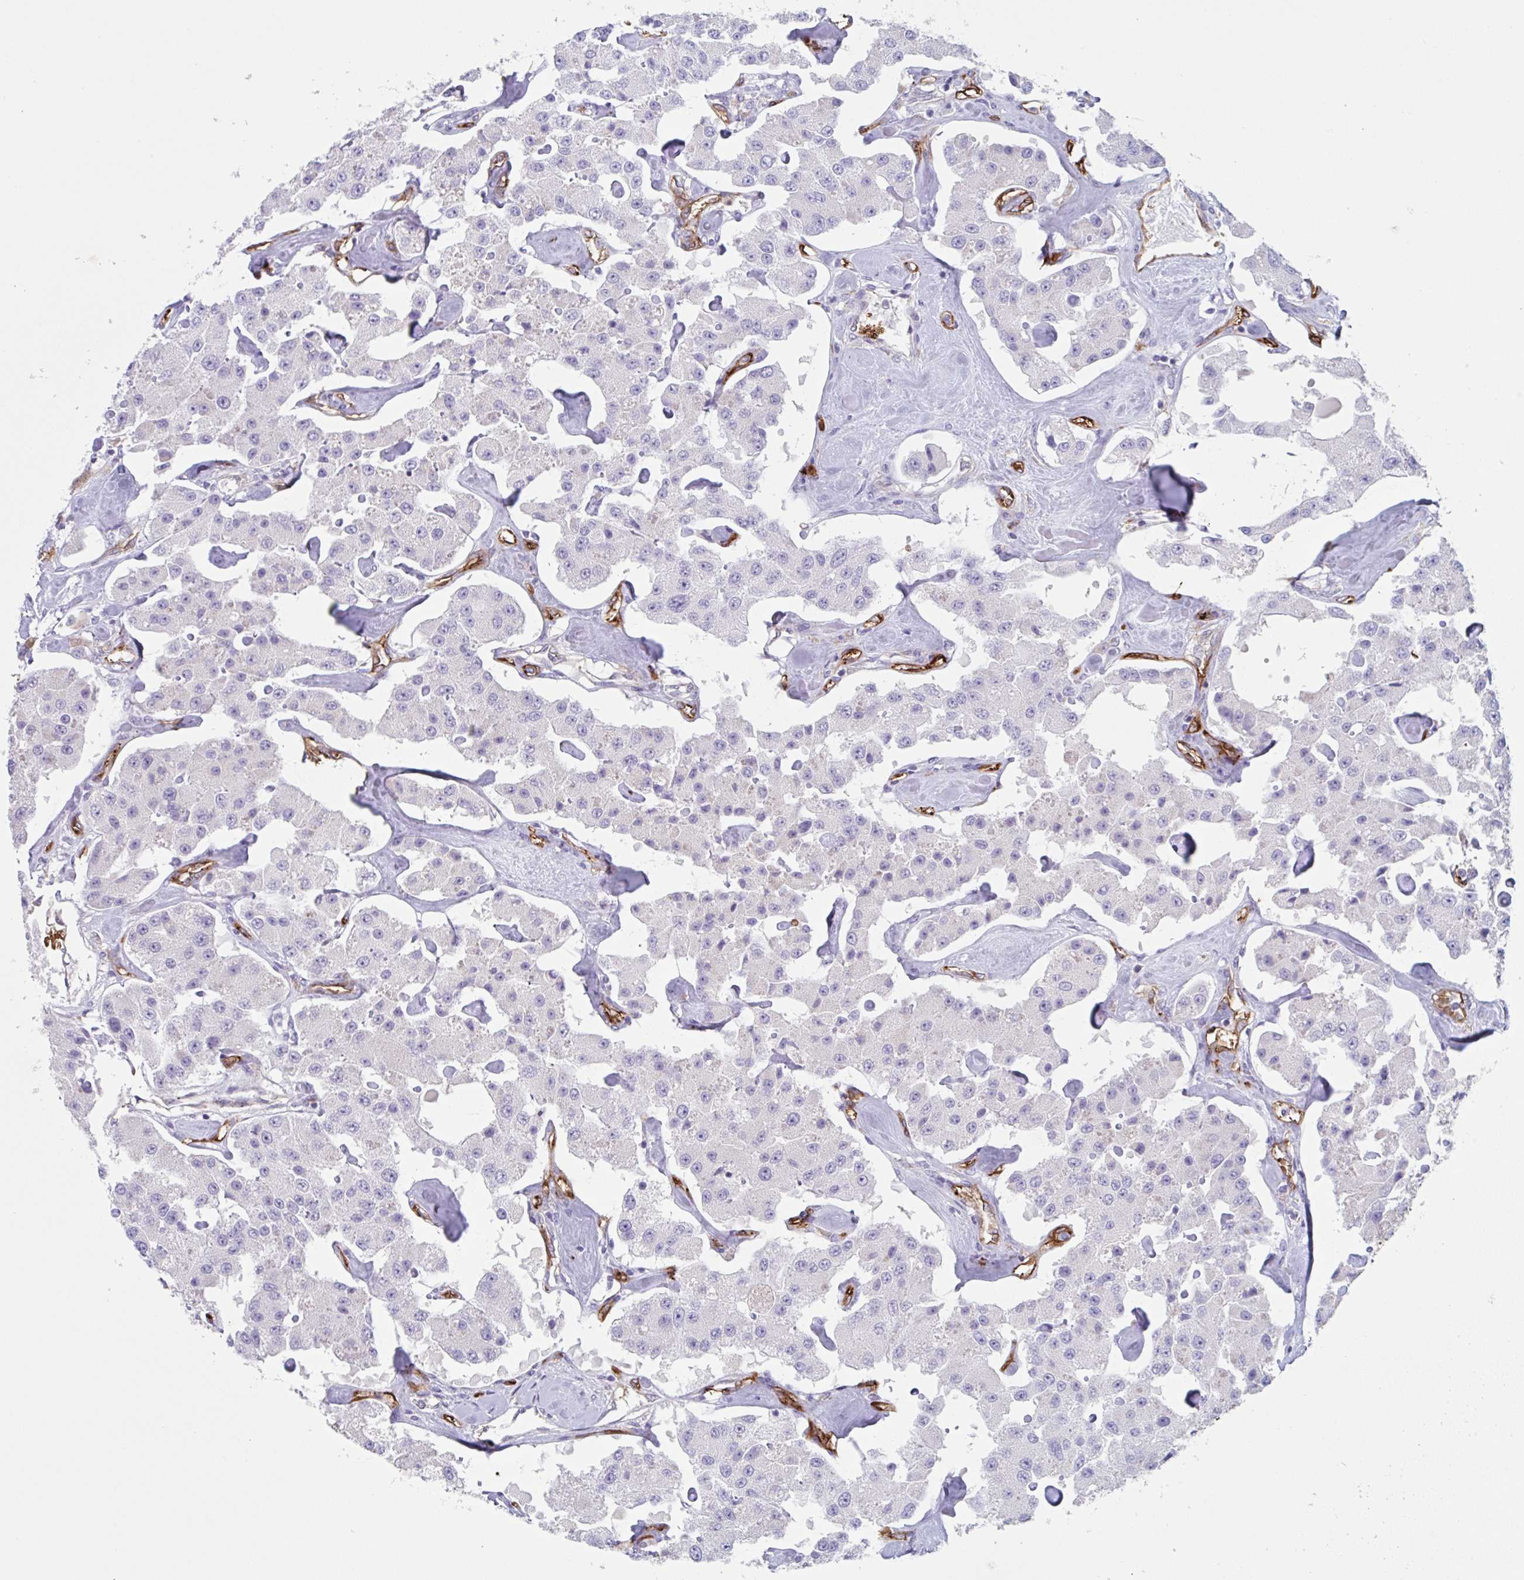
{"staining": {"intensity": "negative", "quantity": "none", "location": "none"}, "tissue": "carcinoid", "cell_type": "Tumor cells", "image_type": "cancer", "snomed": [{"axis": "morphology", "description": "Carcinoid, malignant, NOS"}, {"axis": "topography", "description": "Pancreas"}], "caption": "High magnification brightfield microscopy of carcinoid stained with DAB (brown) and counterstained with hematoxylin (blue): tumor cells show no significant expression.", "gene": "EHD4", "patient": {"sex": "male", "age": 41}}